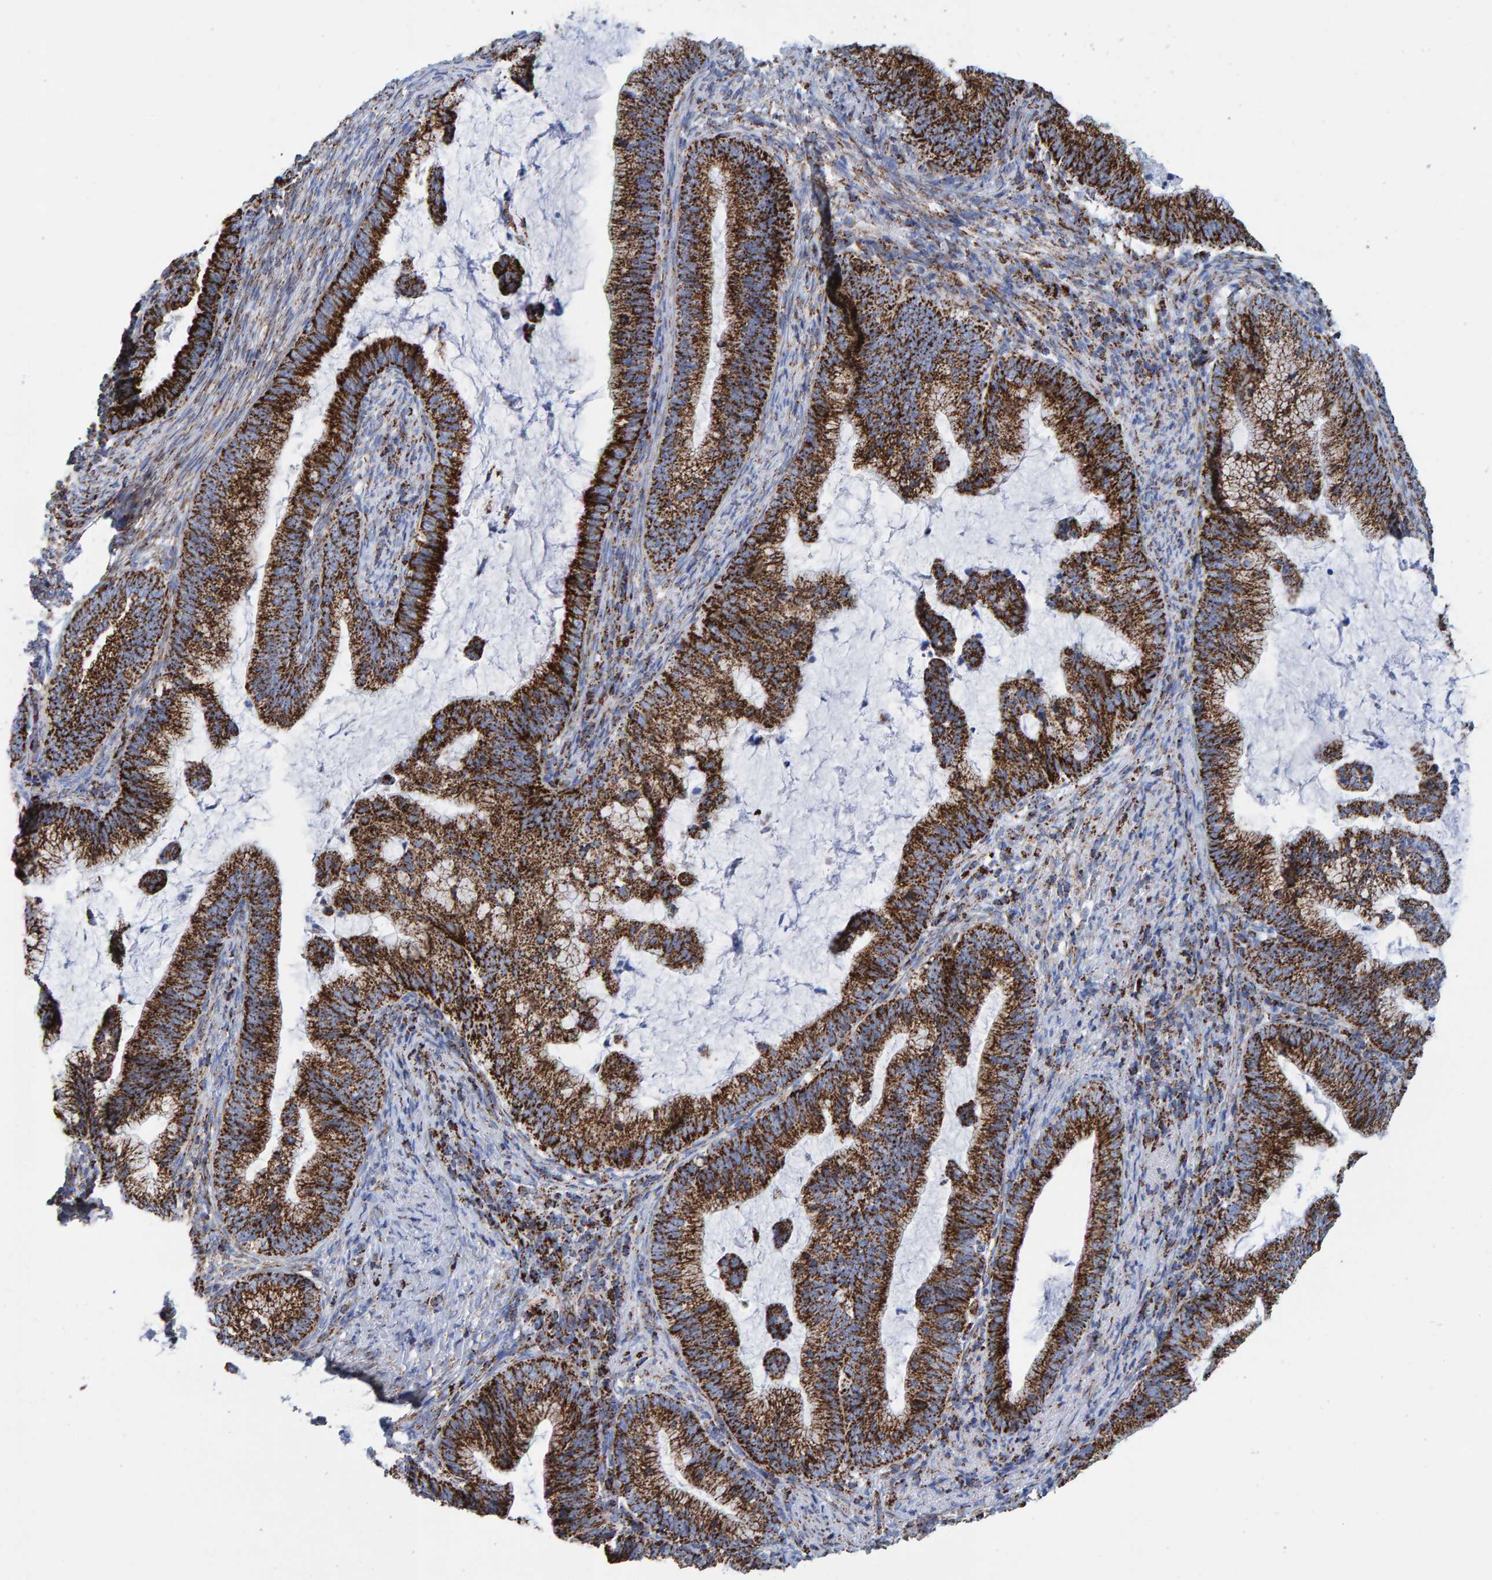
{"staining": {"intensity": "strong", "quantity": ">75%", "location": "cytoplasmic/membranous"}, "tissue": "cervical cancer", "cell_type": "Tumor cells", "image_type": "cancer", "snomed": [{"axis": "morphology", "description": "Adenocarcinoma, NOS"}, {"axis": "topography", "description": "Cervix"}], "caption": "The image exhibits a brown stain indicating the presence of a protein in the cytoplasmic/membranous of tumor cells in cervical cancer. (DAB = brown stain, brightfield microscopy at high magnification).", "gene": "ENSG00000262660", "patient": {"sex": "female", "age": 36}}